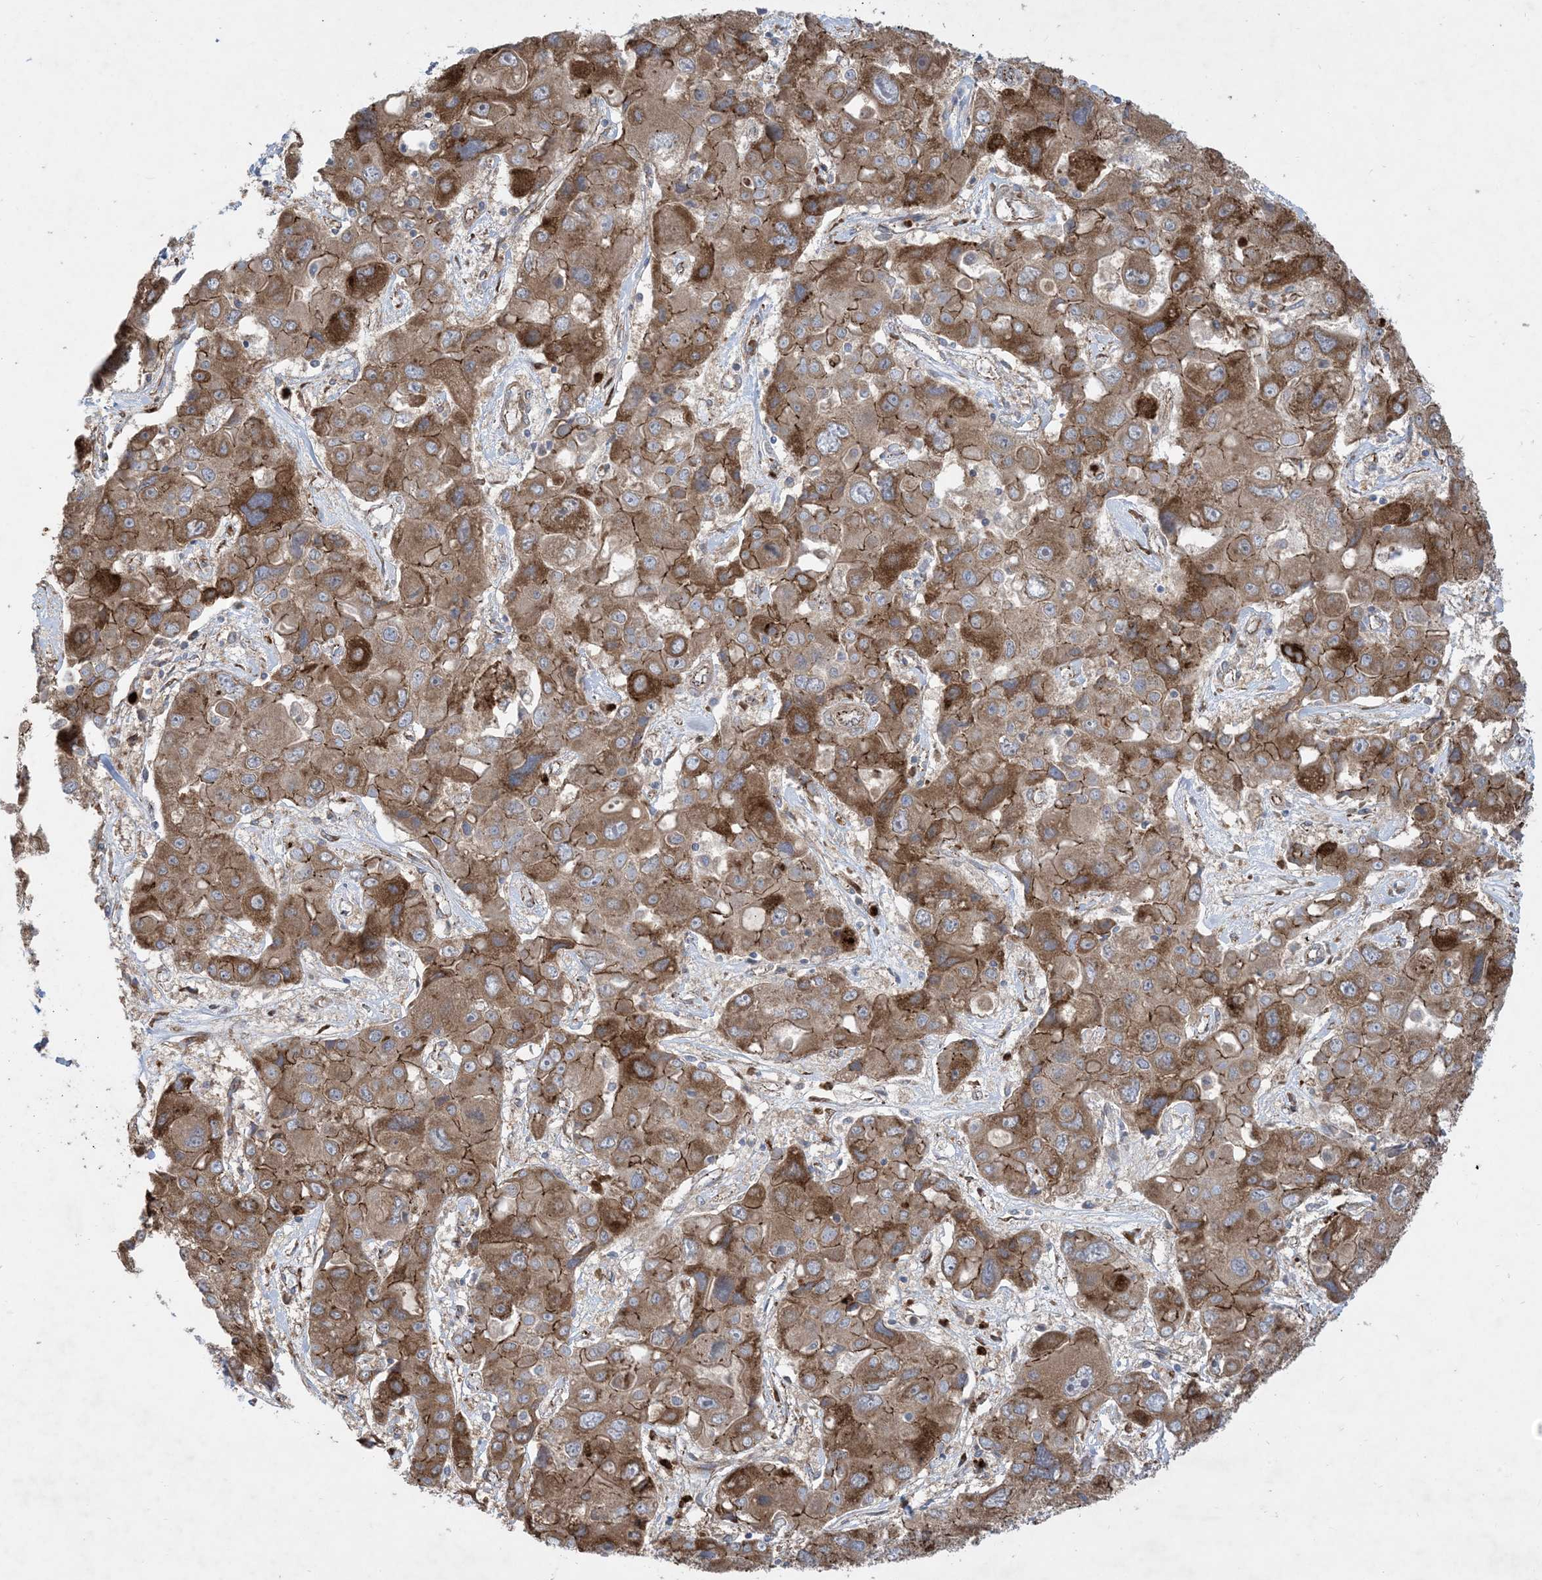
{"staining": {"intensity": "moderate", "quantity": ">75%", "location": "cytoplasmic/membranous"}, "tissue": "liver cancer", "cell_type": "Tumor cells", "image_type": "cancer", "snomed": [{"axis": "morphology", "description": "Cholangiocarcinoma"}, {"axis": "topography", "description": "Liver"}], "caption": "This is a photomicrograph of immunohistochemistry staining of liver cancer (cholangiocarcinoma), which shows moderate staining in the cytoplasmic/membranous of tumor cells.", "gene": "OTOP1", "patient": {"sex": "male", "age": 67}}